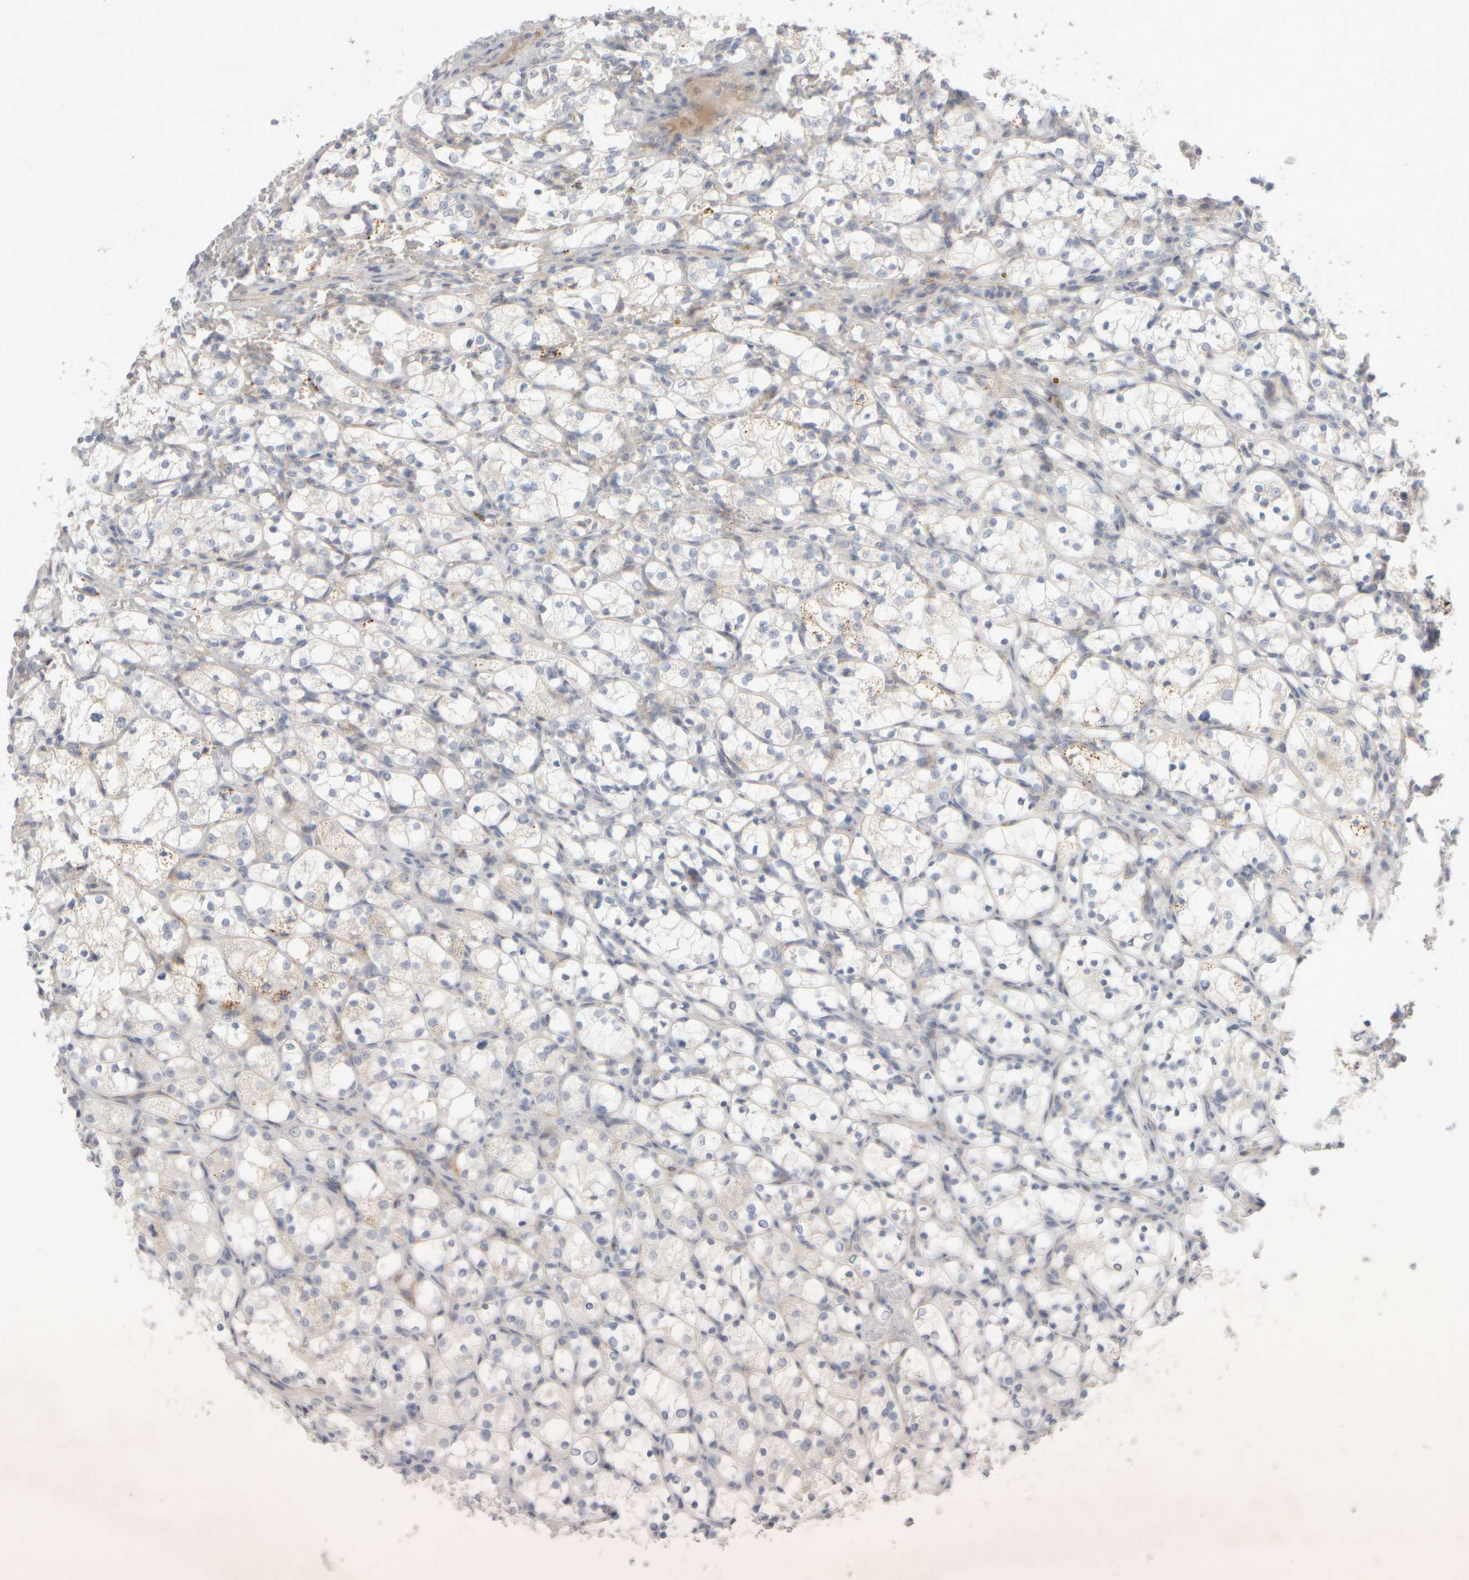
{"staining": {"intensity": "negative", "quantity": "none", "location": "none"}, "tissue": "renal cancer", "cell_type": "Tumor cells", "image_type": "cancer", "snomed": [{"axis": "morphology", "description": "Adenocarcinoma, NOS"}, {"axis": "topography", "description": "Kidney"}], "caption": "Immunohistochemistry (IHC) of adenocarcinoma (renal) shows no positivity in tumor cells.", "gene": "CHADL", "patient": {"sex": "female", "age": 69}}